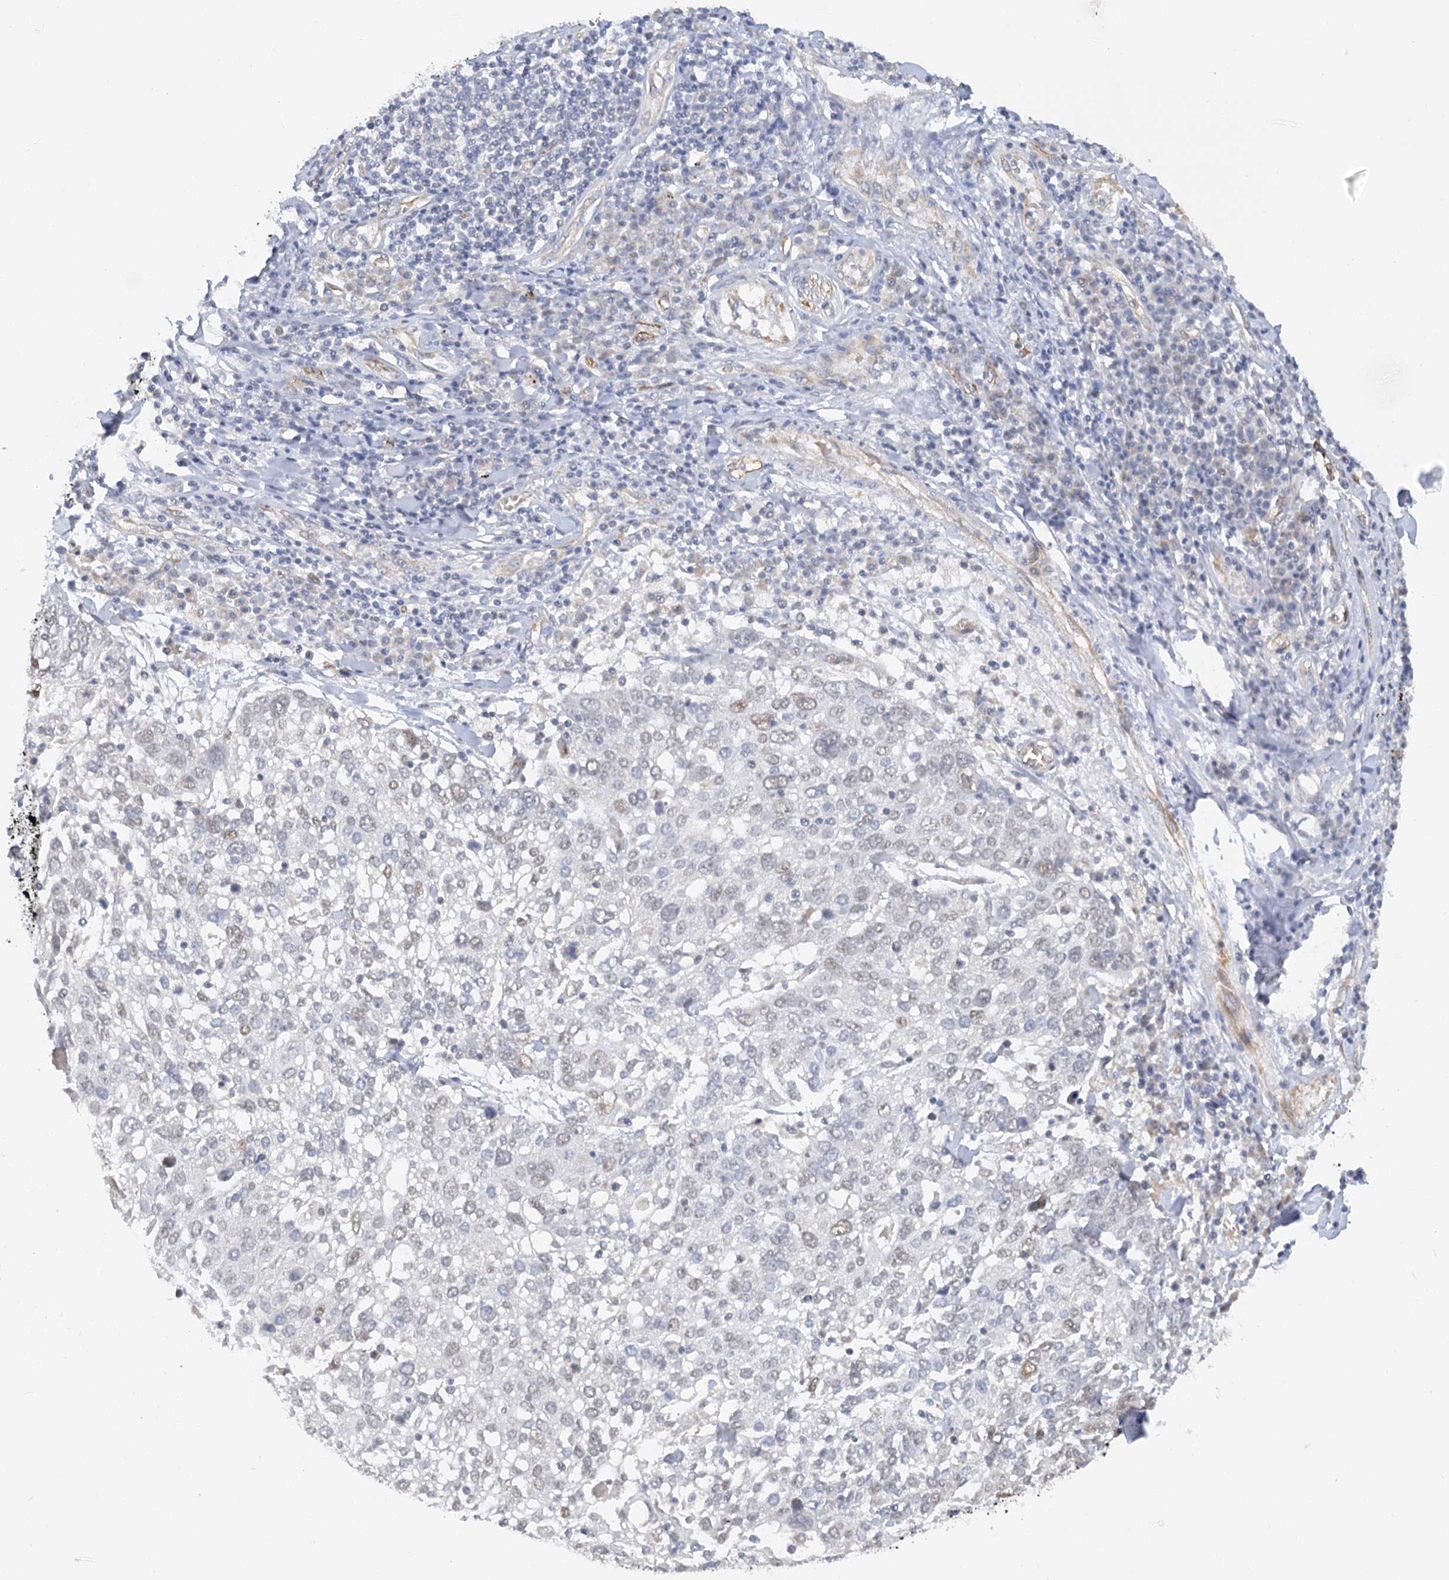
{"staining": {"intensity": "weak", "quantity": "<25%", "location": "nuclear"}, "tissue": "lung cancer", "cell_type": "Tumor cells", "image_type": "cancer", "snomed": [{"axis": "morphology", "description": "Squamous cell carcinoma, NOS"}, {"axis": "topography", "description": "Lung"}], "caption": "IHC of human lung cancer (squamous cell carcinoma) demonstrates no expression in tumor cells.", "gene": "NELL2", "patient": {"sex": "male", "age": 65}}